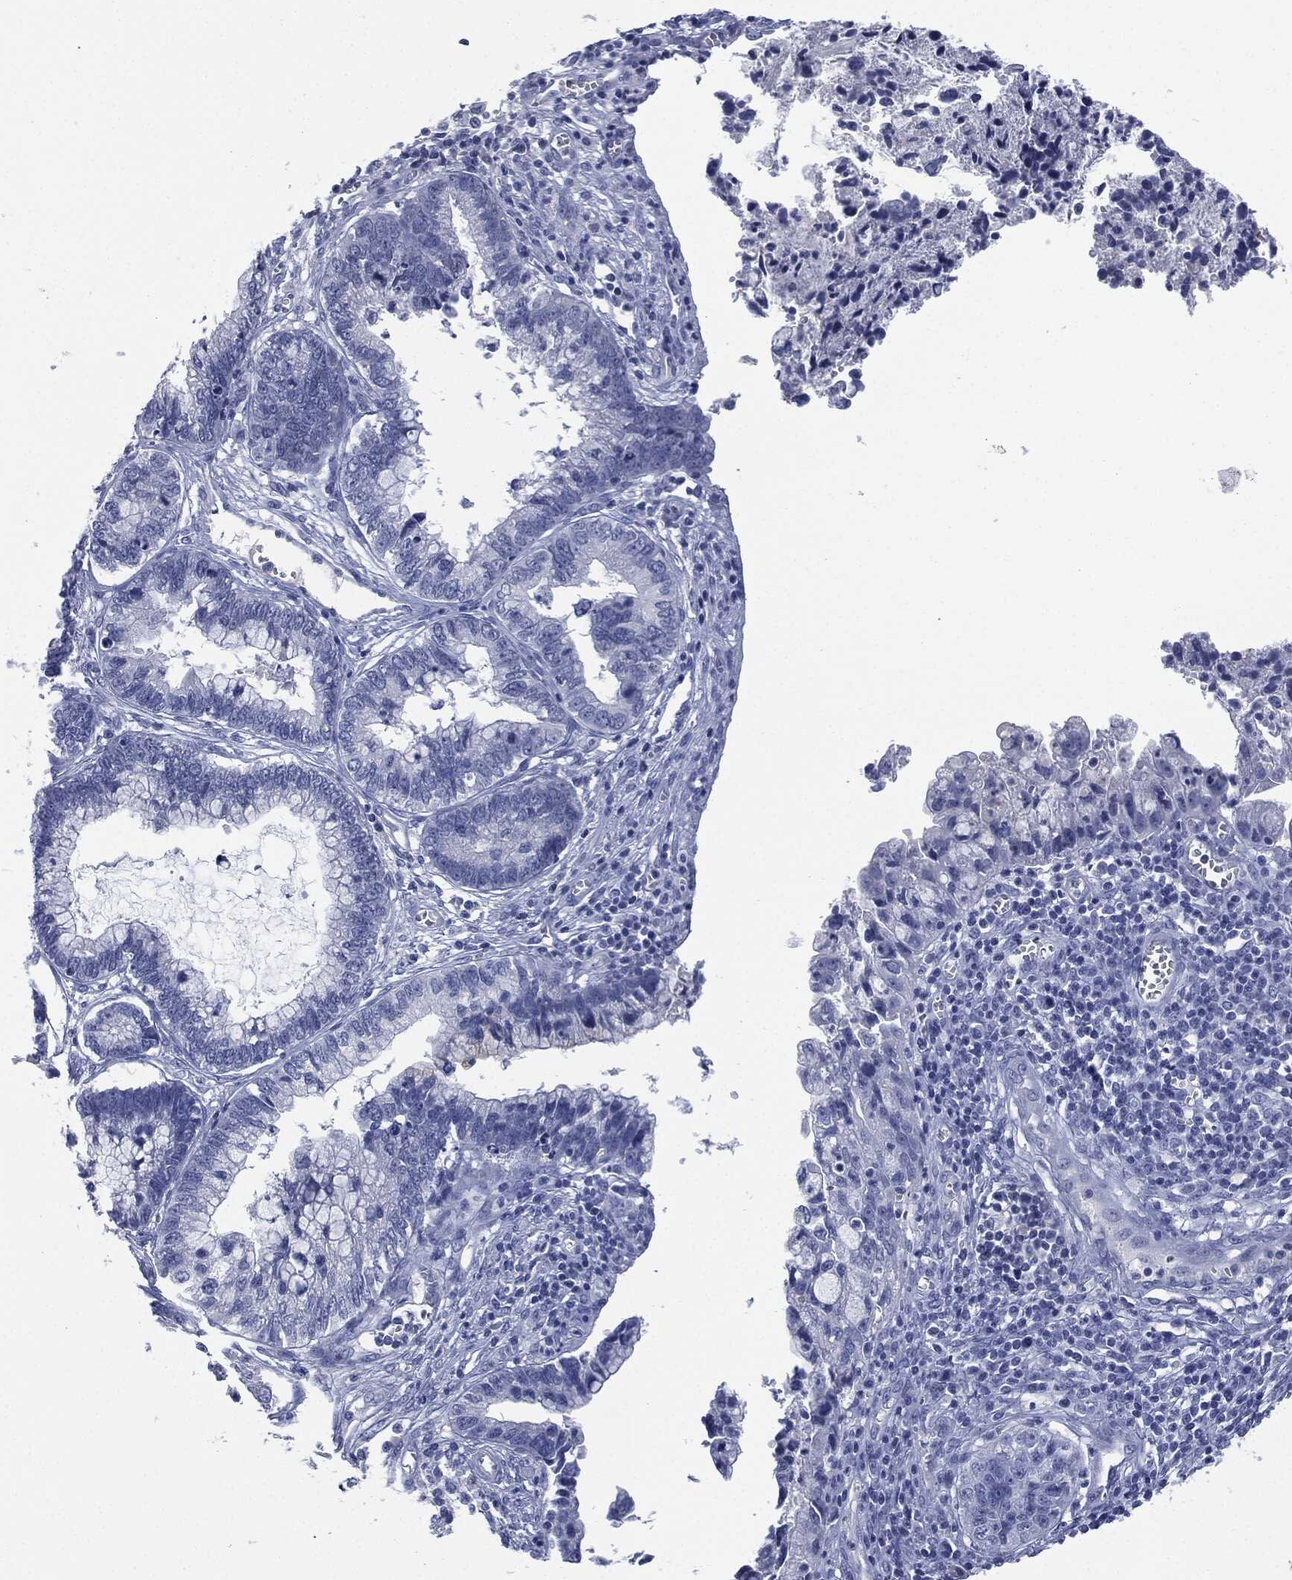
{"staining": {"intensity": "negative", "quantity": "none", "location": "none"}, "tissue": "cervical cancer", "cell_type": "Tumor cells", "image_type": "cancer", "snomed": [{"axis": "morphology", "description": "Adenocarcinoma, NOS"}, {"axis": "topography", "description": "Cervix"}], "caption": "This is an IHC photomicrograph of human cervical cancer (adenocarcinoma). There is no positivity in tumor cells.", "gene": "MUC16", "patient": {"sex": "female", "age": 44}}